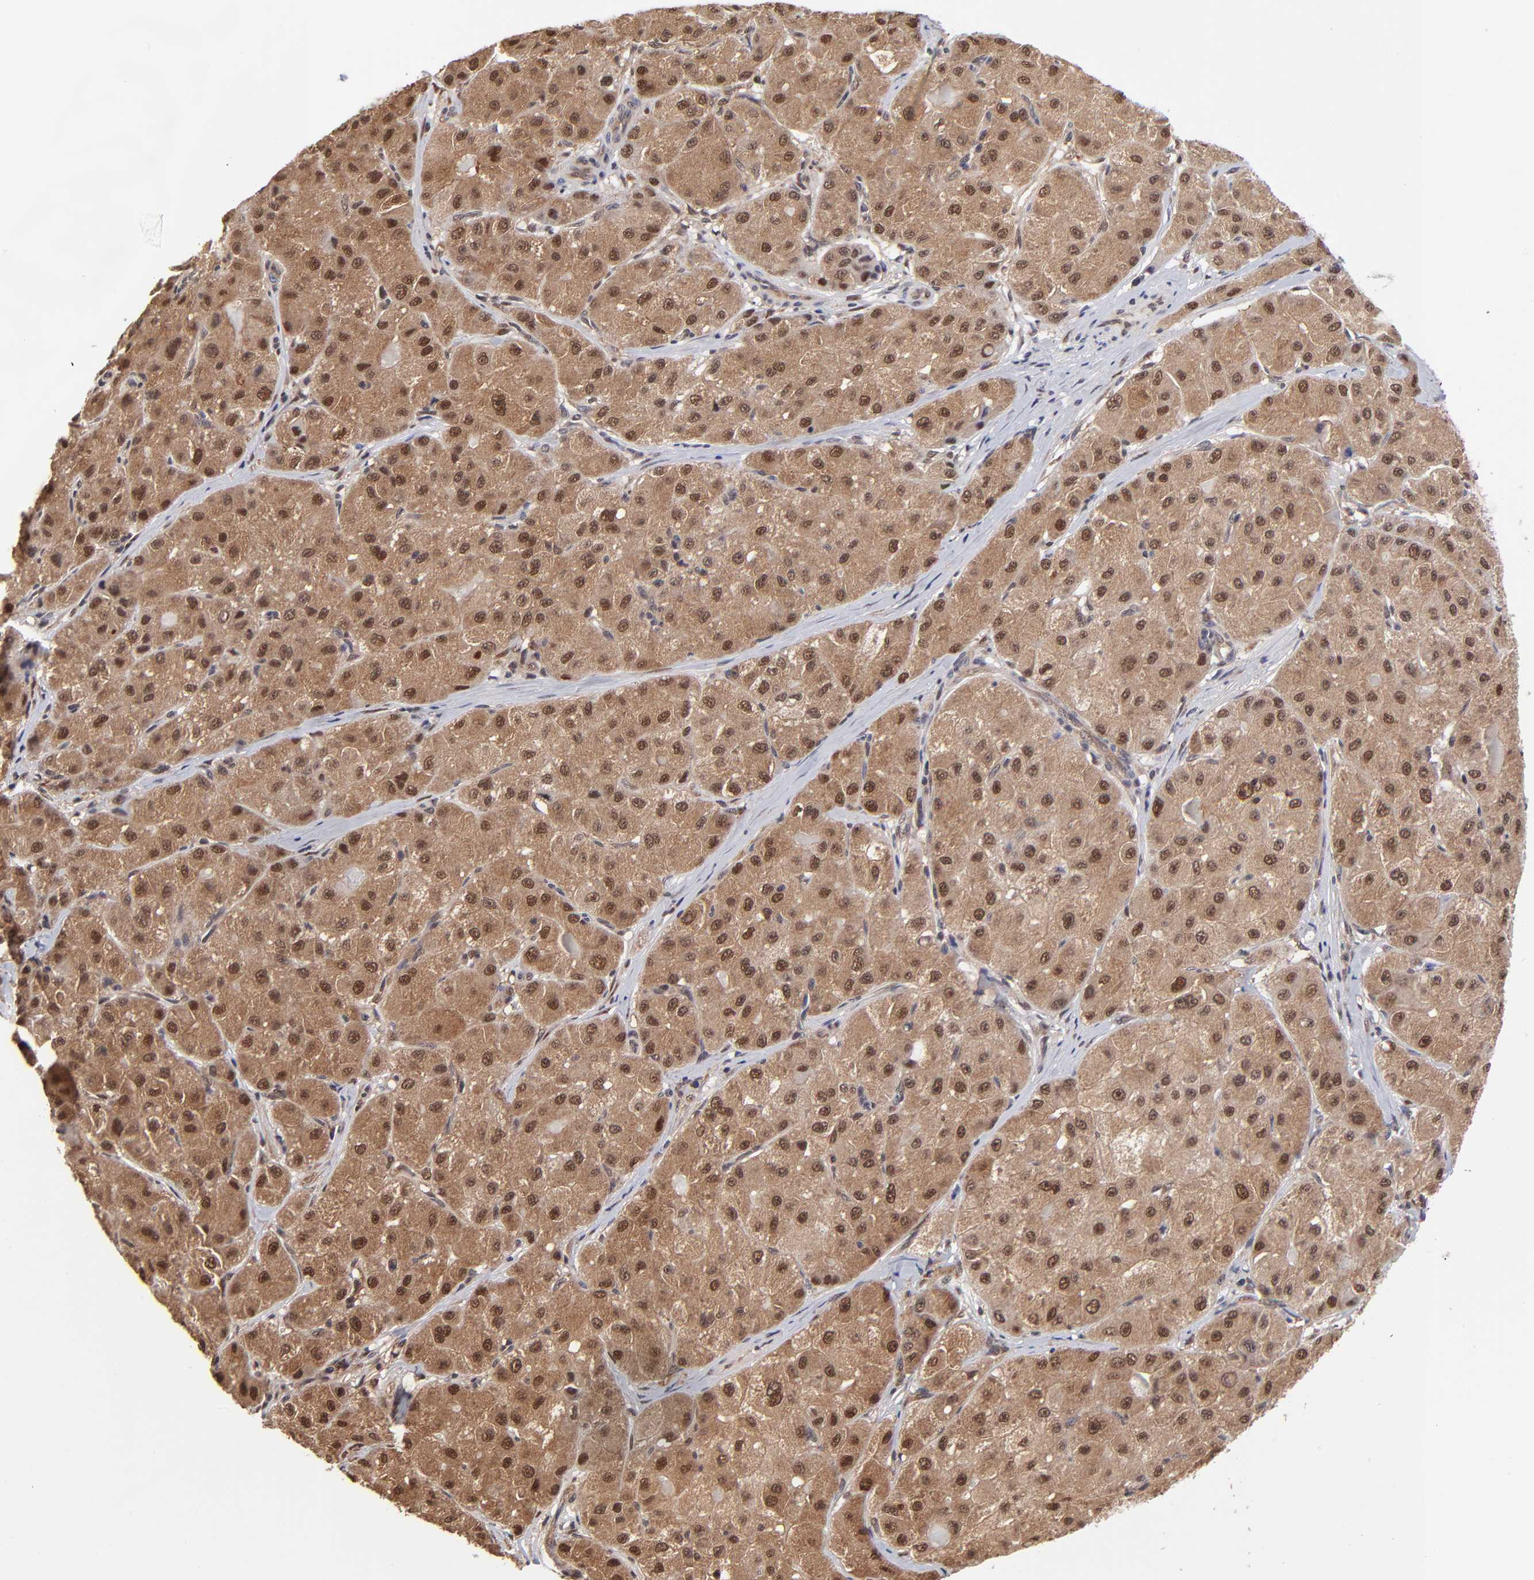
{"staining": {"intensity": "moderate", "quantity": ">75%", "location": "cytoplasmic/membranous,nuclear"}, "tissue": "liver cancer", "cell_type": "Tumor cells", "image_type": "cancer", "snomed": [{"axis": "morphology", "description": "Carcinoma, Hepatocellular, NOS"}, {"axis": "topography", "description": "Liver"}], "caption": "Brown immunohistochemical staining in human liver cancer exhibits moderate cytoplasmic/membranous and nuclear expression in about >75% of tumor cells.", "gene": "PSMC4", "patient": {"sex": "male", "age": 80}}